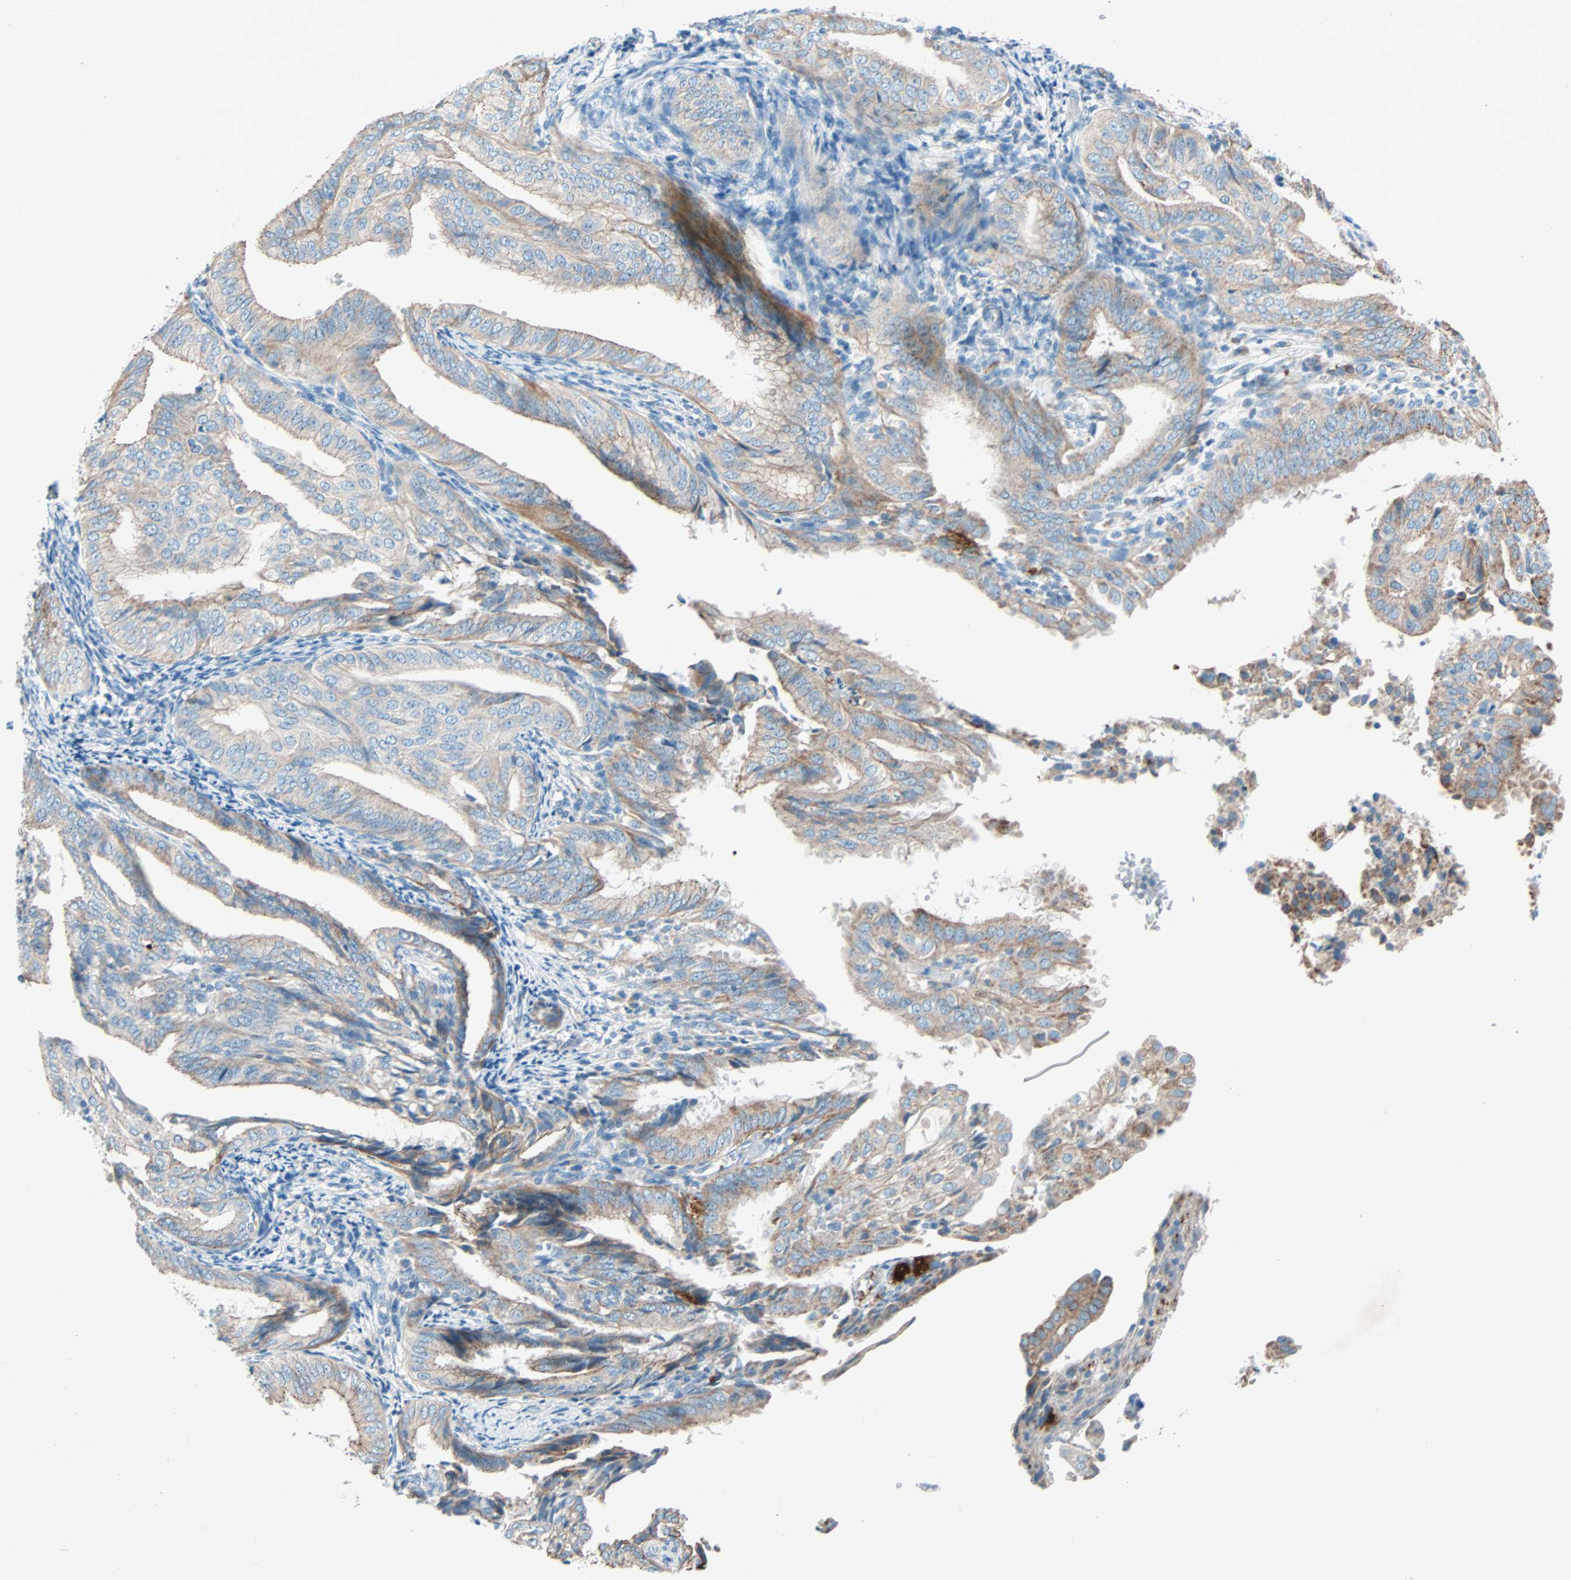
{"staining": {"intensity": "moderate", "quantity": ">75%", "location": "cytoplasmic/membranous"}, "tissue": "endometrial cancer", "cell_type": "Tumor cells", "image_type": "cancer", "snomed": [{"axis": "morphology", "description": "Adenocarcinoma, NOS"}, {"axis": "topography", "description": "Endometrium"}], "caption": "IHC micrograph of neoplastic tissue: human endometrial cancer stained using immunohistochemistry (IHC) demonstrates medium levels of moderate protein expression localized specifically in the cytoplasmic/membranous of tumor cells, appearing as a cytoplasmic/membranous brown color.", "gene": "LY6G6F", "patient": {"sex": "female", "age": 58}}